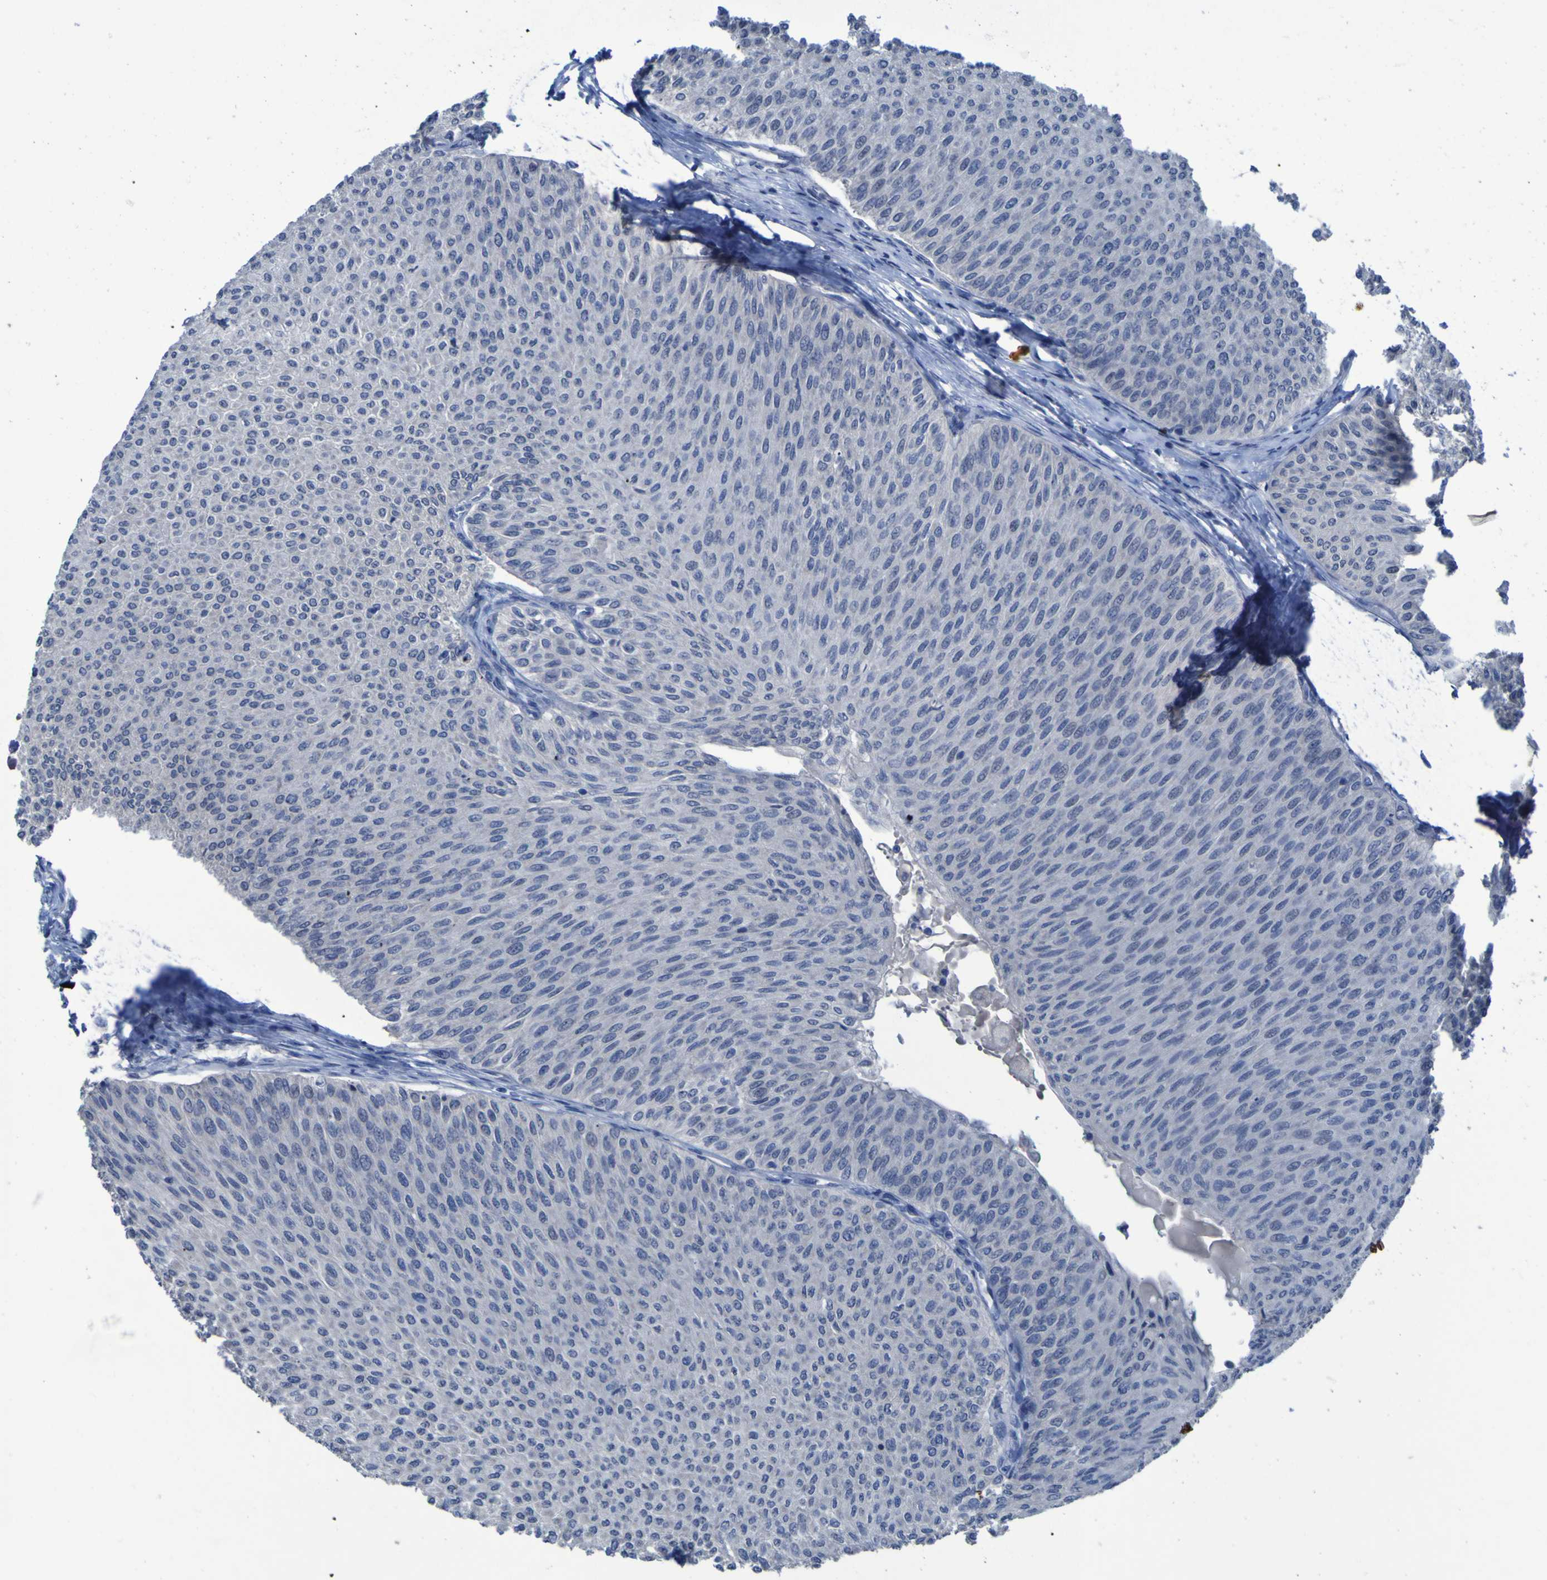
{"staining": {"intensity": "negative", "quantity": "none", "location": "none"}, "tissue": "urothelial cancer", "cell_type": "Tumor cells", "image_type": "cancer", "snomed": [{"axis": "morphology", "description": "Urothelial carcinoma, Low grade"}, {"axis": "topography", "description": "Urinary bladder"}], "caption": "Image shows no protein expression in tumor cells of low-grade urothelial carcinoma tissue. Nuclei are stained in blue.", "gene": "CLDN18", "patient": {"sex": "male", "age": 78}}